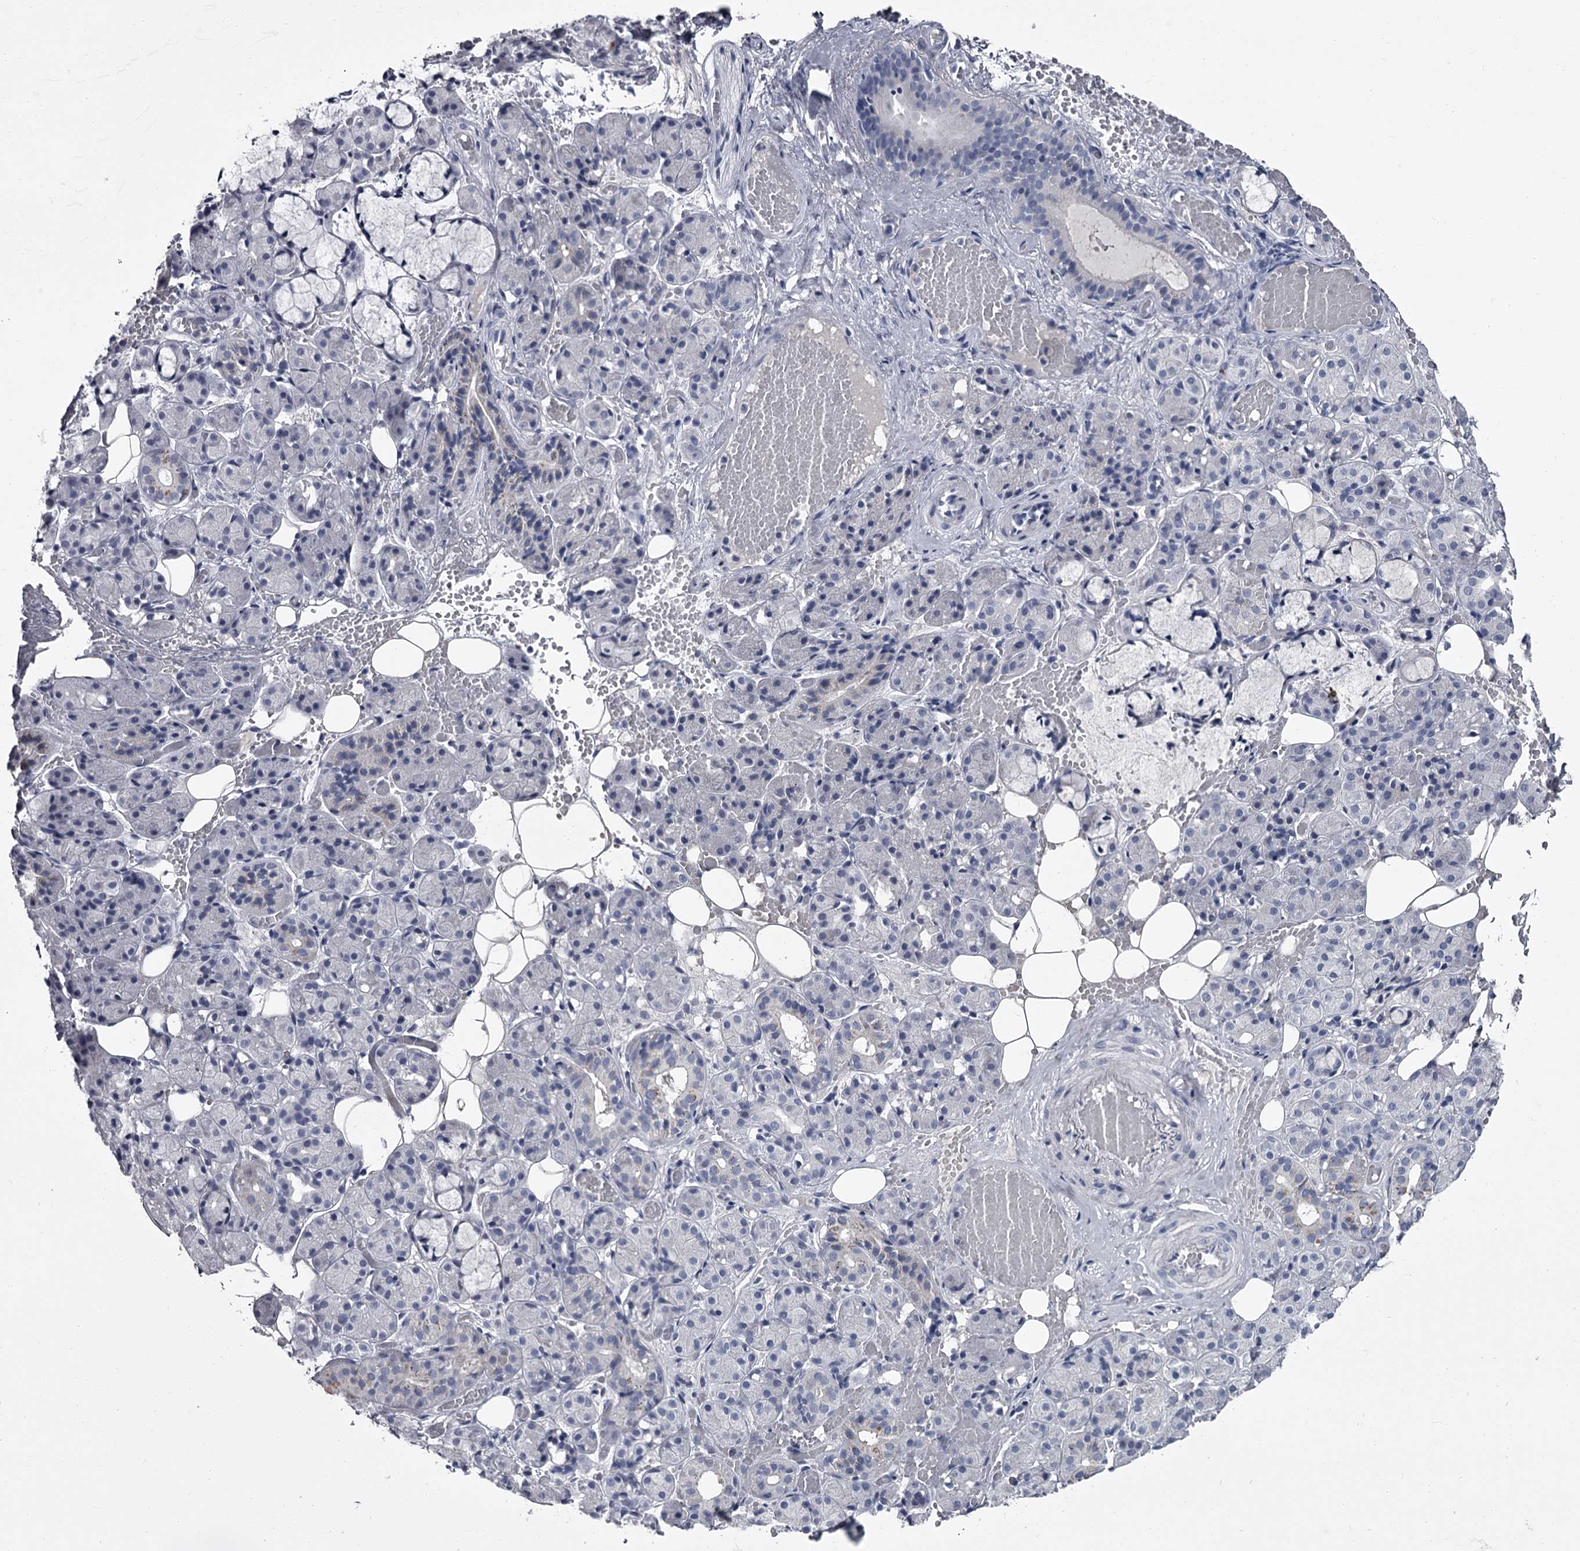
{"staining": {"intensity": "negative", "quantity": "none", "location": "none"}, "tissue": "salivary gland", "cell_type": "Glandular cells", "image_type": "normal", "snomed": [{"axis": "morphology", "description": "Normal tissue, NOS"}, {"axis": "topography", "description": "Salivary gland"}], "caption": "IHC micrograph of benign salivary gland stained for a protein (brown), which reveals no staining in glandular cells. (Stains: DAB immunohistochemistry with hematoxylin counter stain, Microscopy: brightfield microscopy at high magnification).", "gene": "DAO", "patient": {"sex": "male", "age": 63}}